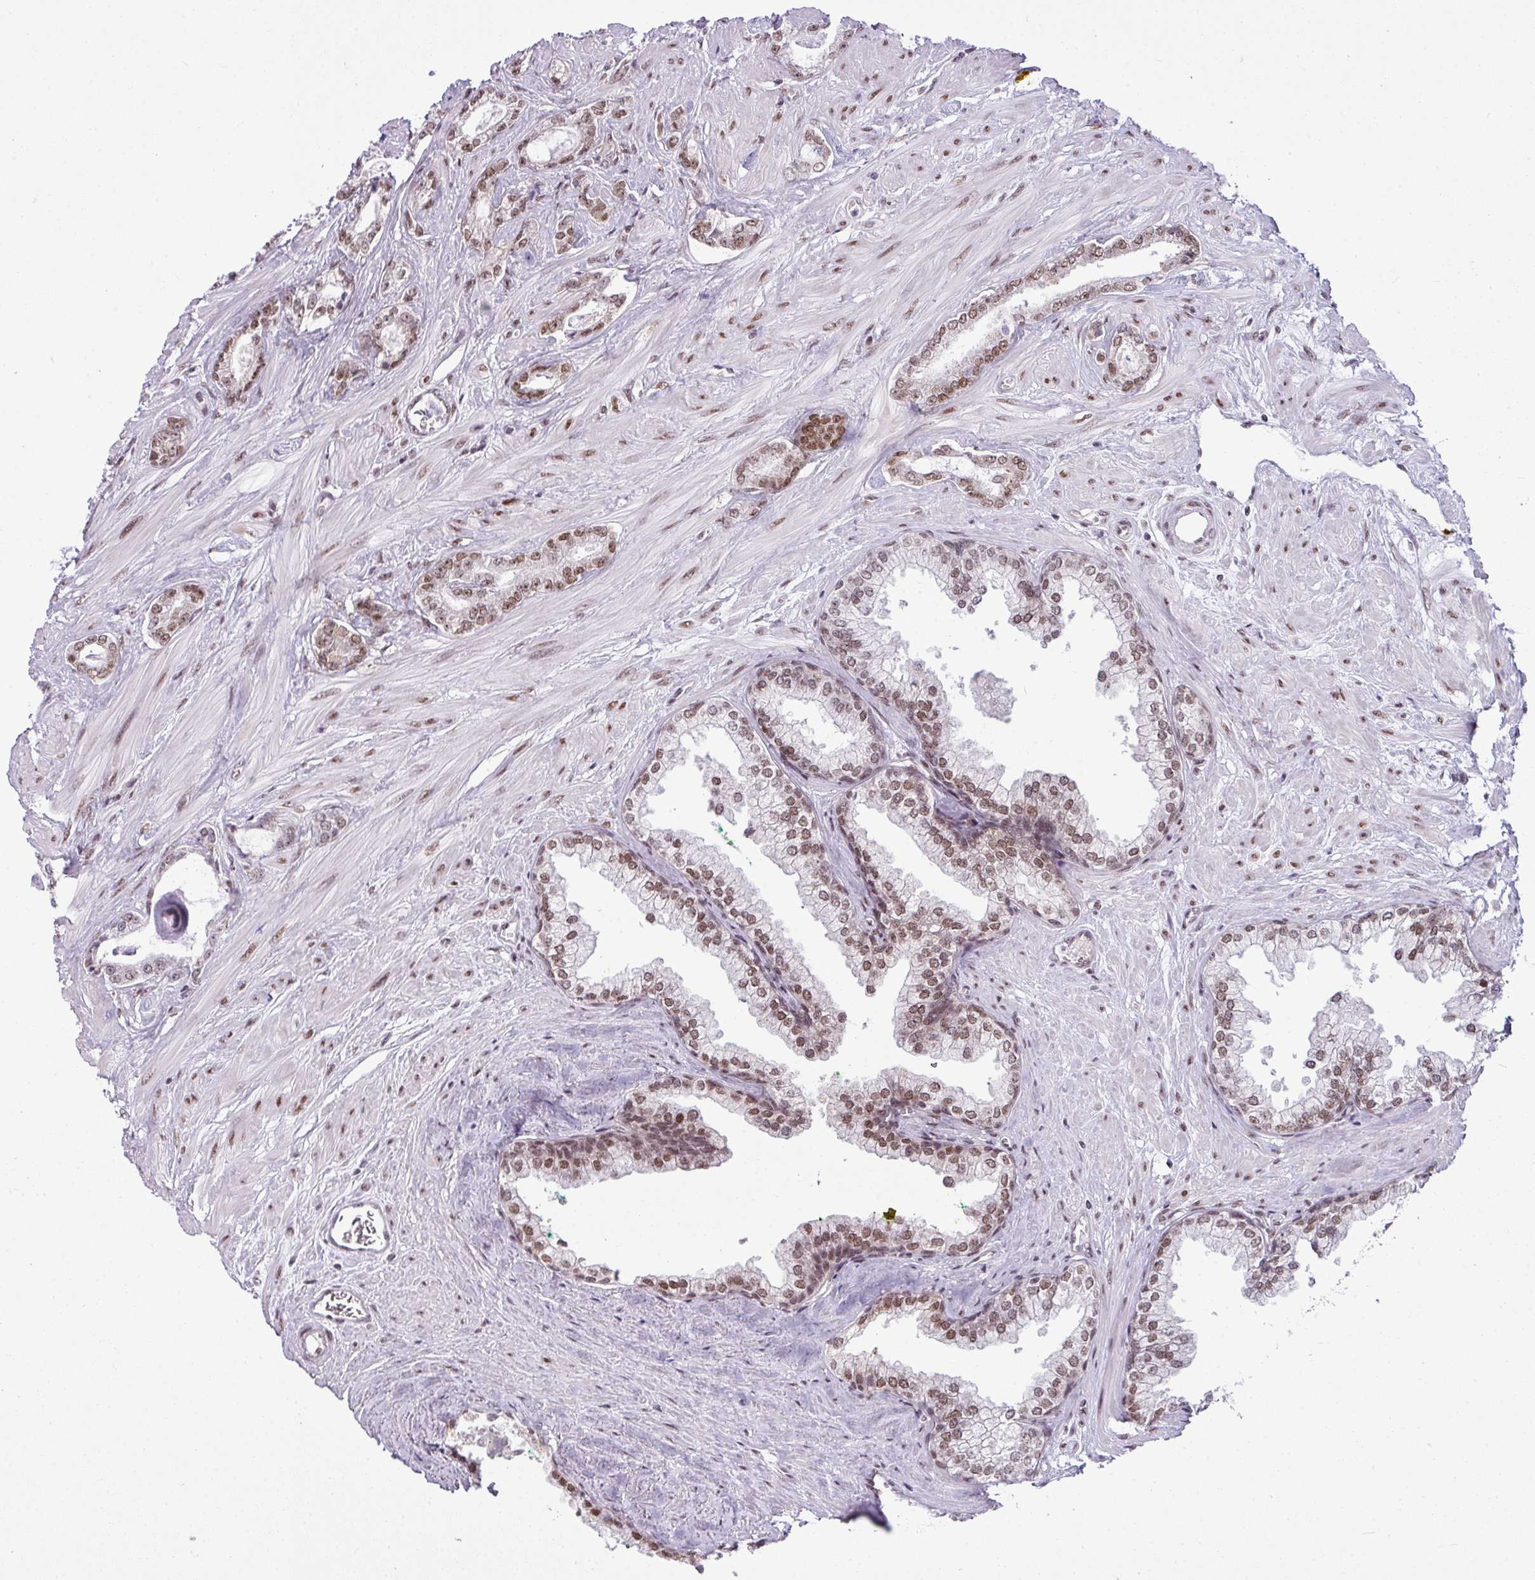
{"staining": {"intensity": "moderate", "quantity": ">75%", "location": "nuclear"}, "tissue": "prostate cancer", "cell_type": "Tumor cells", "image_type": "cancer", "snomed": [{"axis": "morphology", "description": "Adenocarcinoma, Low grade"}, {"axis": "topography", "description": "Prostate"}], "caption": "Protein expression analysis of prostate adenocarcinoma (low-grade) demonstrates moderate nuclear staining in approximately >75% of tumor cells. Nuclei are stained in blue.", "gene": "ARL6IP4", "patient": {"sex": "male", "age": 60}}